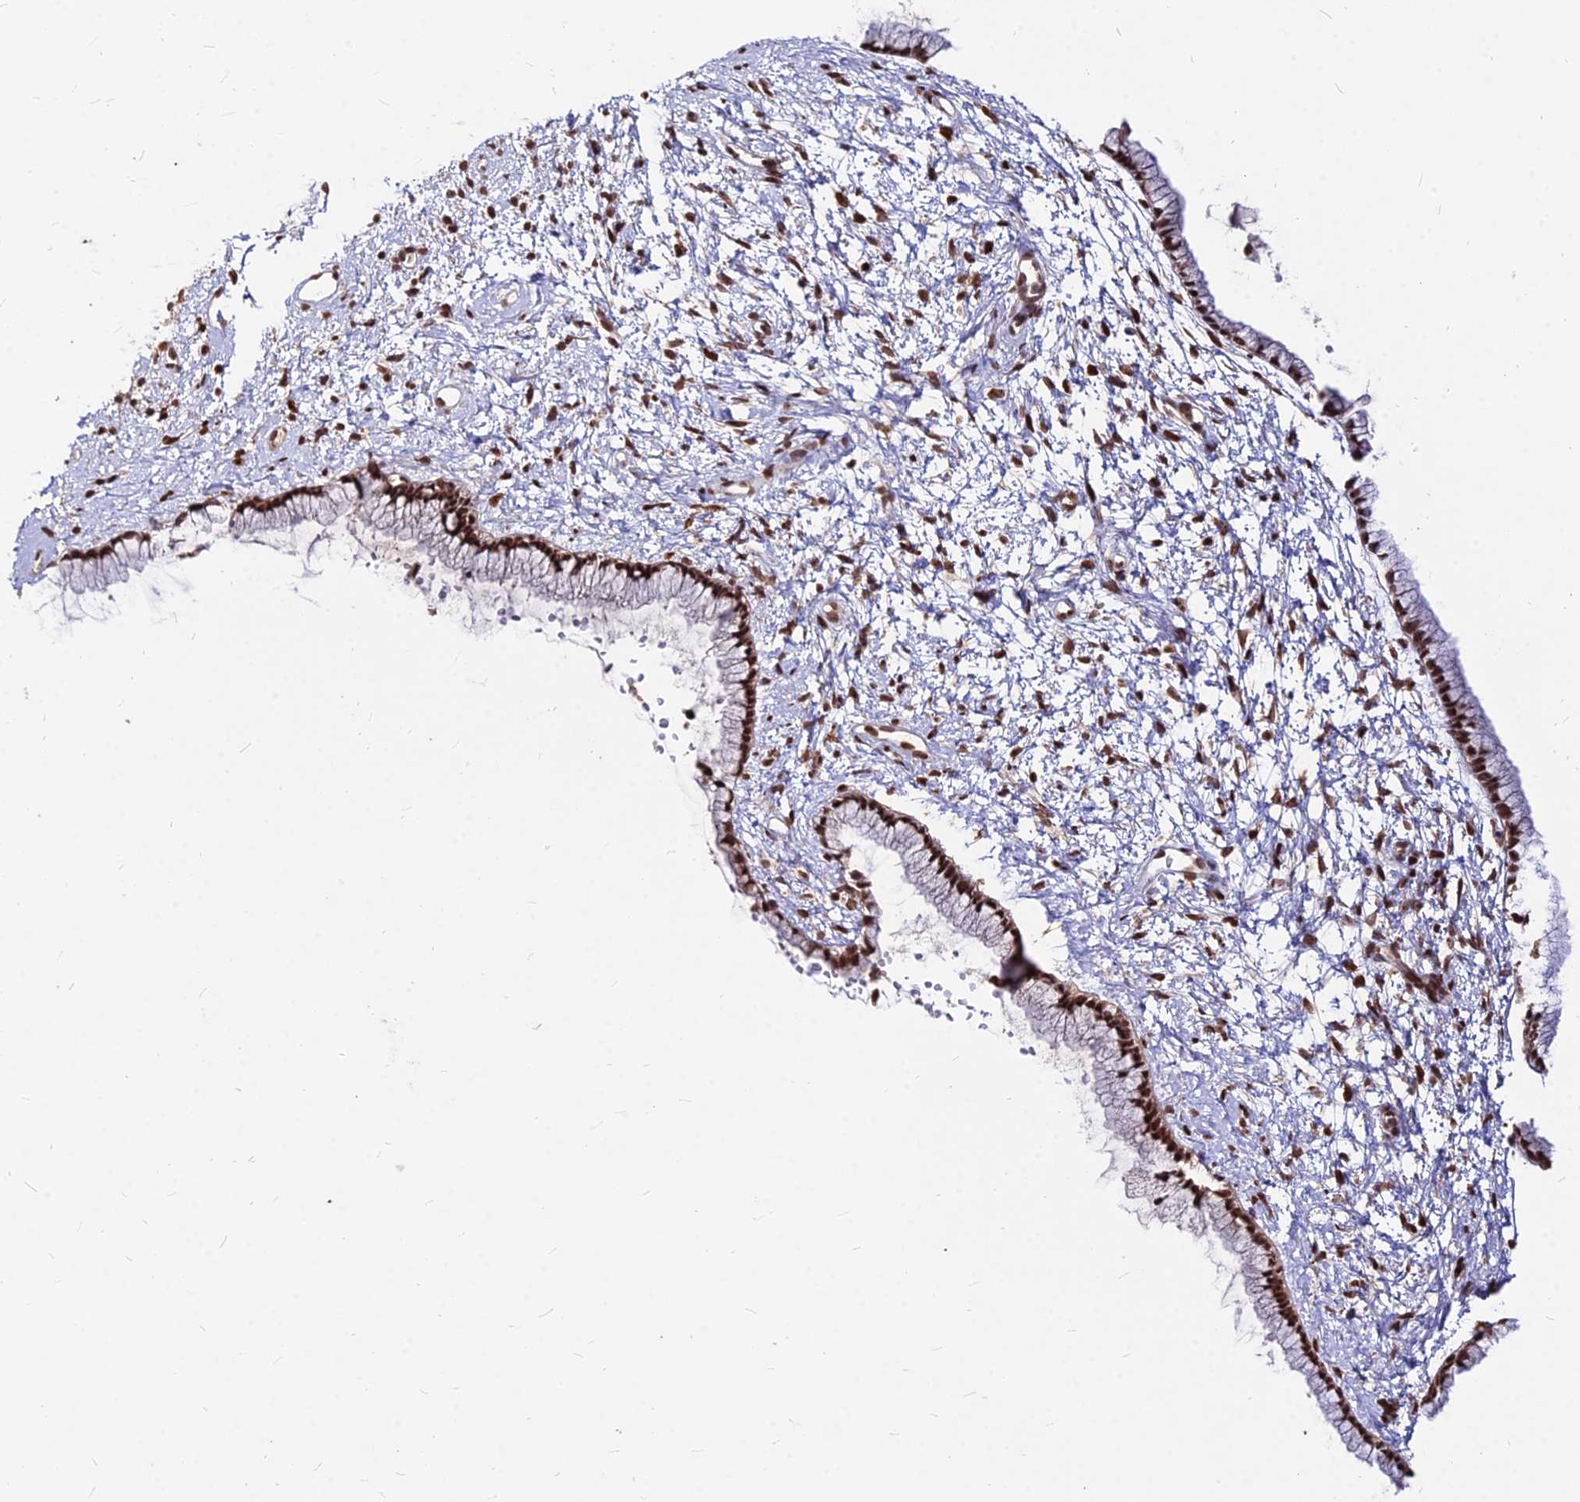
{"staining": {"intensity": "strong", "quantity": ">75%", "location": "nuclear"}, "tissue": "cervix", "cell_type": "Glandular cells", "image_type": "normal", "snomed": [{"axis": "morphology", "description": "Normal tissue, NOS"}, {"axis": "topography", "description": "Cervix"}], "caption": "Protein positivity by immunohistochemistry (IHC) displays strong nuclear positivity in approximately >75% of glandular cells in normal cervix.", "gene": "ZBED4", "patient": {"sex": "female", "age": 57}}